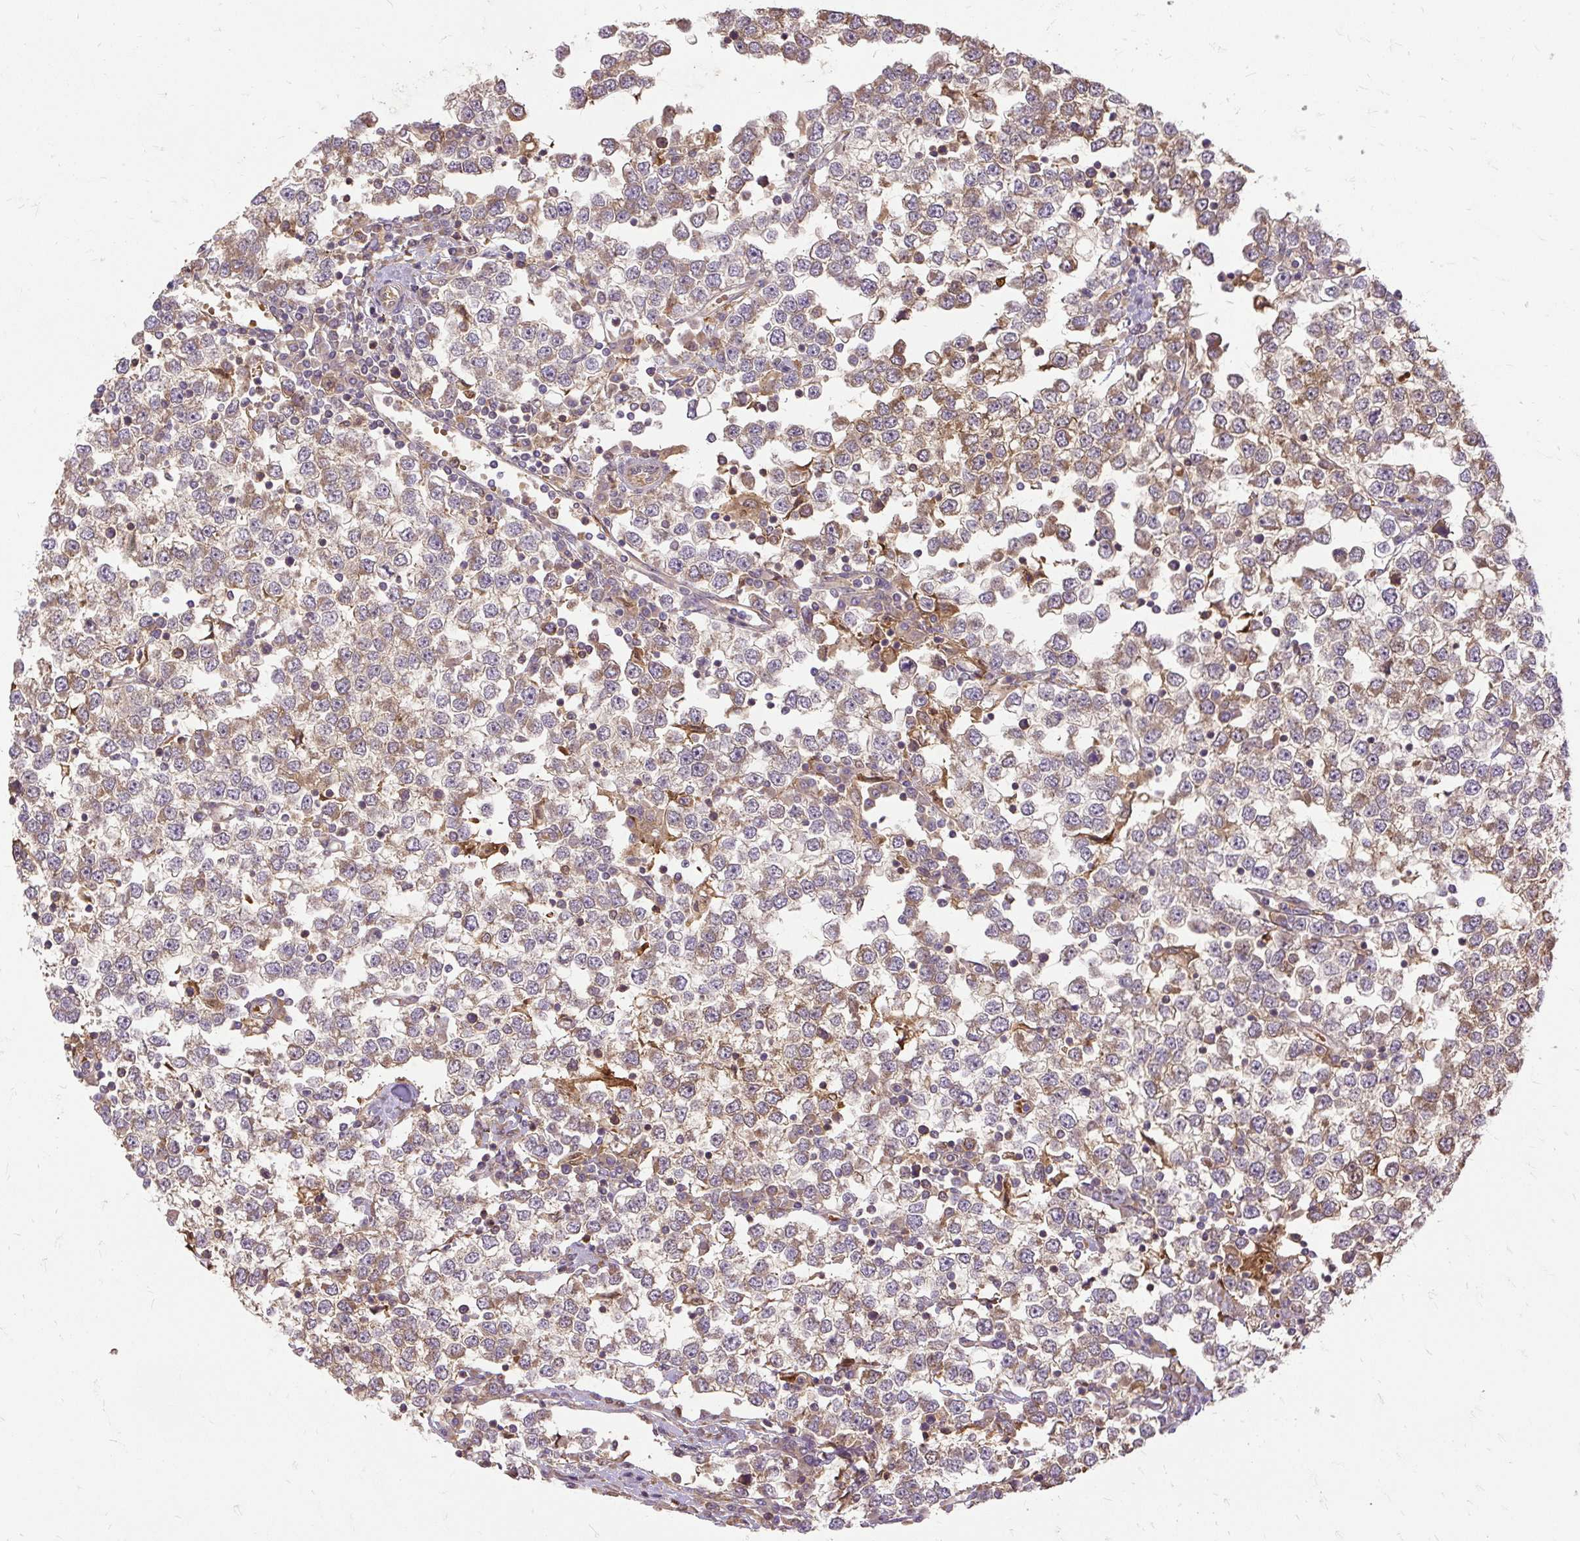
{"staining": {"intensity": "weak", "quantity": "25%-75%", "location": "cytoplasmic/membranous"}, "tissue": "testis cancer", "cell_type": "Tumor cells", "image_type": "cancer", "snomed": [{"axis": "morphology", "description": "Seminoma, NOS"}, {"axis": "topography", "description": "Testis"}], "caption": "Immunohistochemistry of human testis cancer shows low levels of weak cytoplasmic/membranous expression in approximately 25%-75% of tumor cells. Using DAB (3,3'-diaminobenzidine) (brown) and hematoxylin (blue) stains, captured at high magnification using brightfield microscopy.", "gene": "AP5S1", "patient": {"sex": "male", "age": 65}}